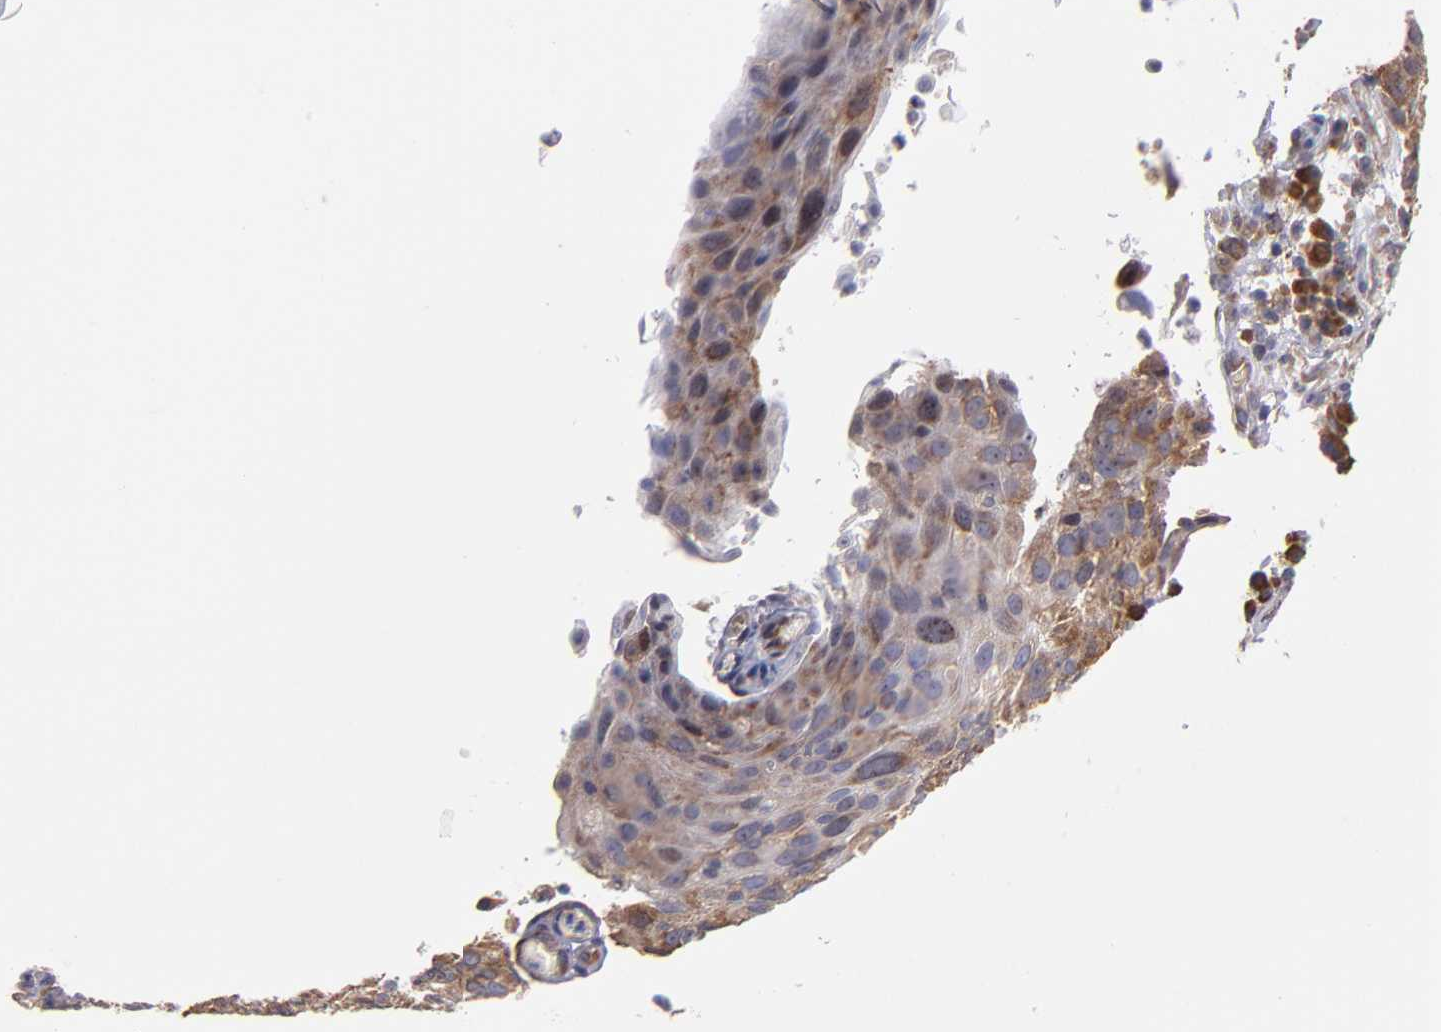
{"staining": {"intensity": "weak", "quantity": "25%-75%", "location": "cytoplasmic/membranous"}, "tissue": "skin cancer", "cell_type": "Tumor cells", "image_type": "cancer", "snomed": [{"axis": "morphology", "description": "Squamous cell carcinoma, NOS"}, {"axis": "topography", "description": "Skin"}], "caption": "Brown immunohistochemical staining in skin cancer (squamous cell carcinoma) shows weak cytoplasmic/membranous positivity in about 25%-75% of tumor cells.", "gene": "EIF3L", "patient": {"sex": "male", "age": 87}}